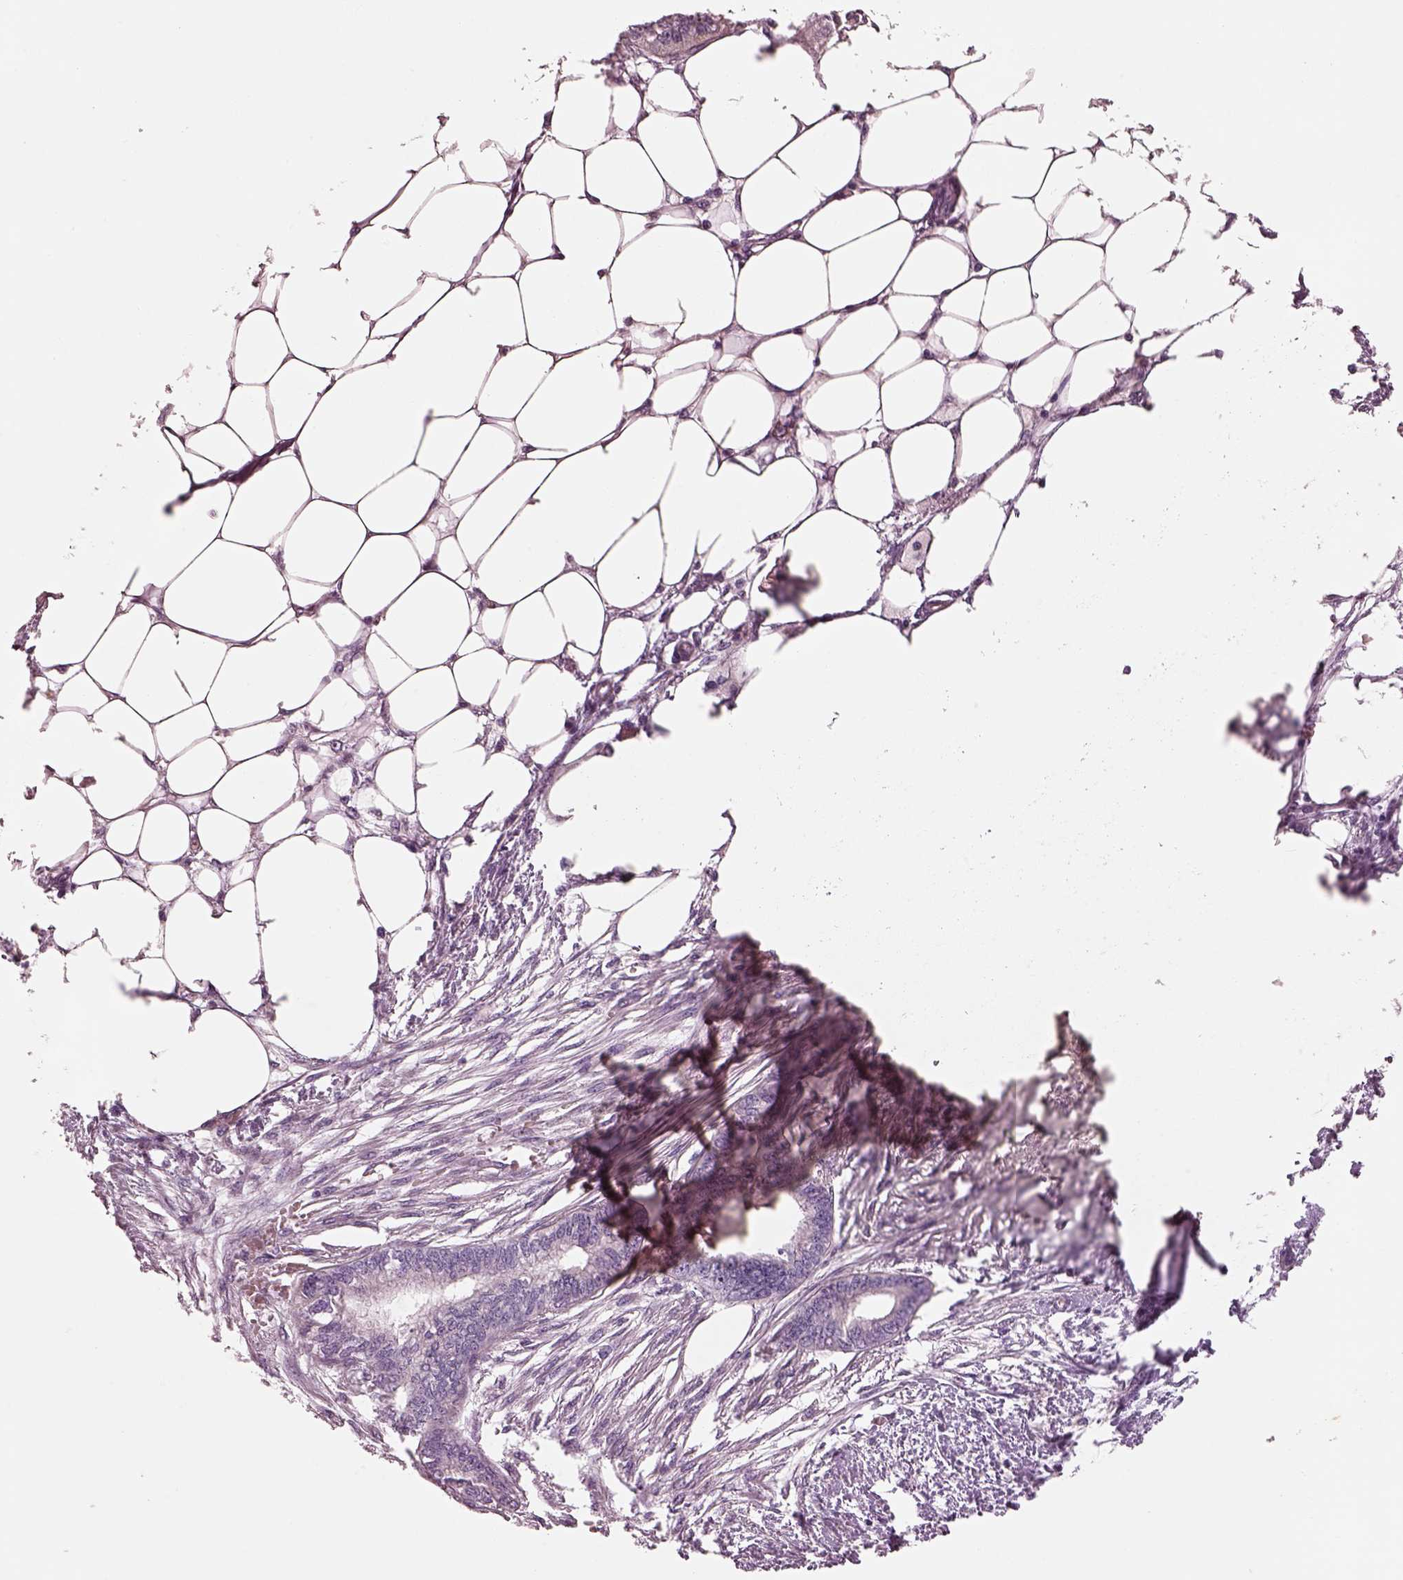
{"staining": {"intensity": "negative", "quantity": "none", "location": "none"}, "tissue": "endometrial cancer", "cell_type": "Tumor cells", "image_type": "cancer", "snomed": [{"axis": "morphology", "description": "Adenocarcinoma, NOS"}, {"axis": "morphology", "description": "Adenocarcinoma, metastatic, NOS"}, {"axis": "topography", "description": "Adipose tissue"}, {"axis": "topography", "description": "Endometrium"}], "caption": "High magnification brightfield microscopy of endometrial cancer (metastatic adenocarcinoma) stained with DAB (3,3'-diaminobenzidine) (brown) and counterstained with hematoxylin (blue): tumor cells show no significant expression.", "gene": "ELSPBP1", "patient": {"sex": "female", "age": 67}}